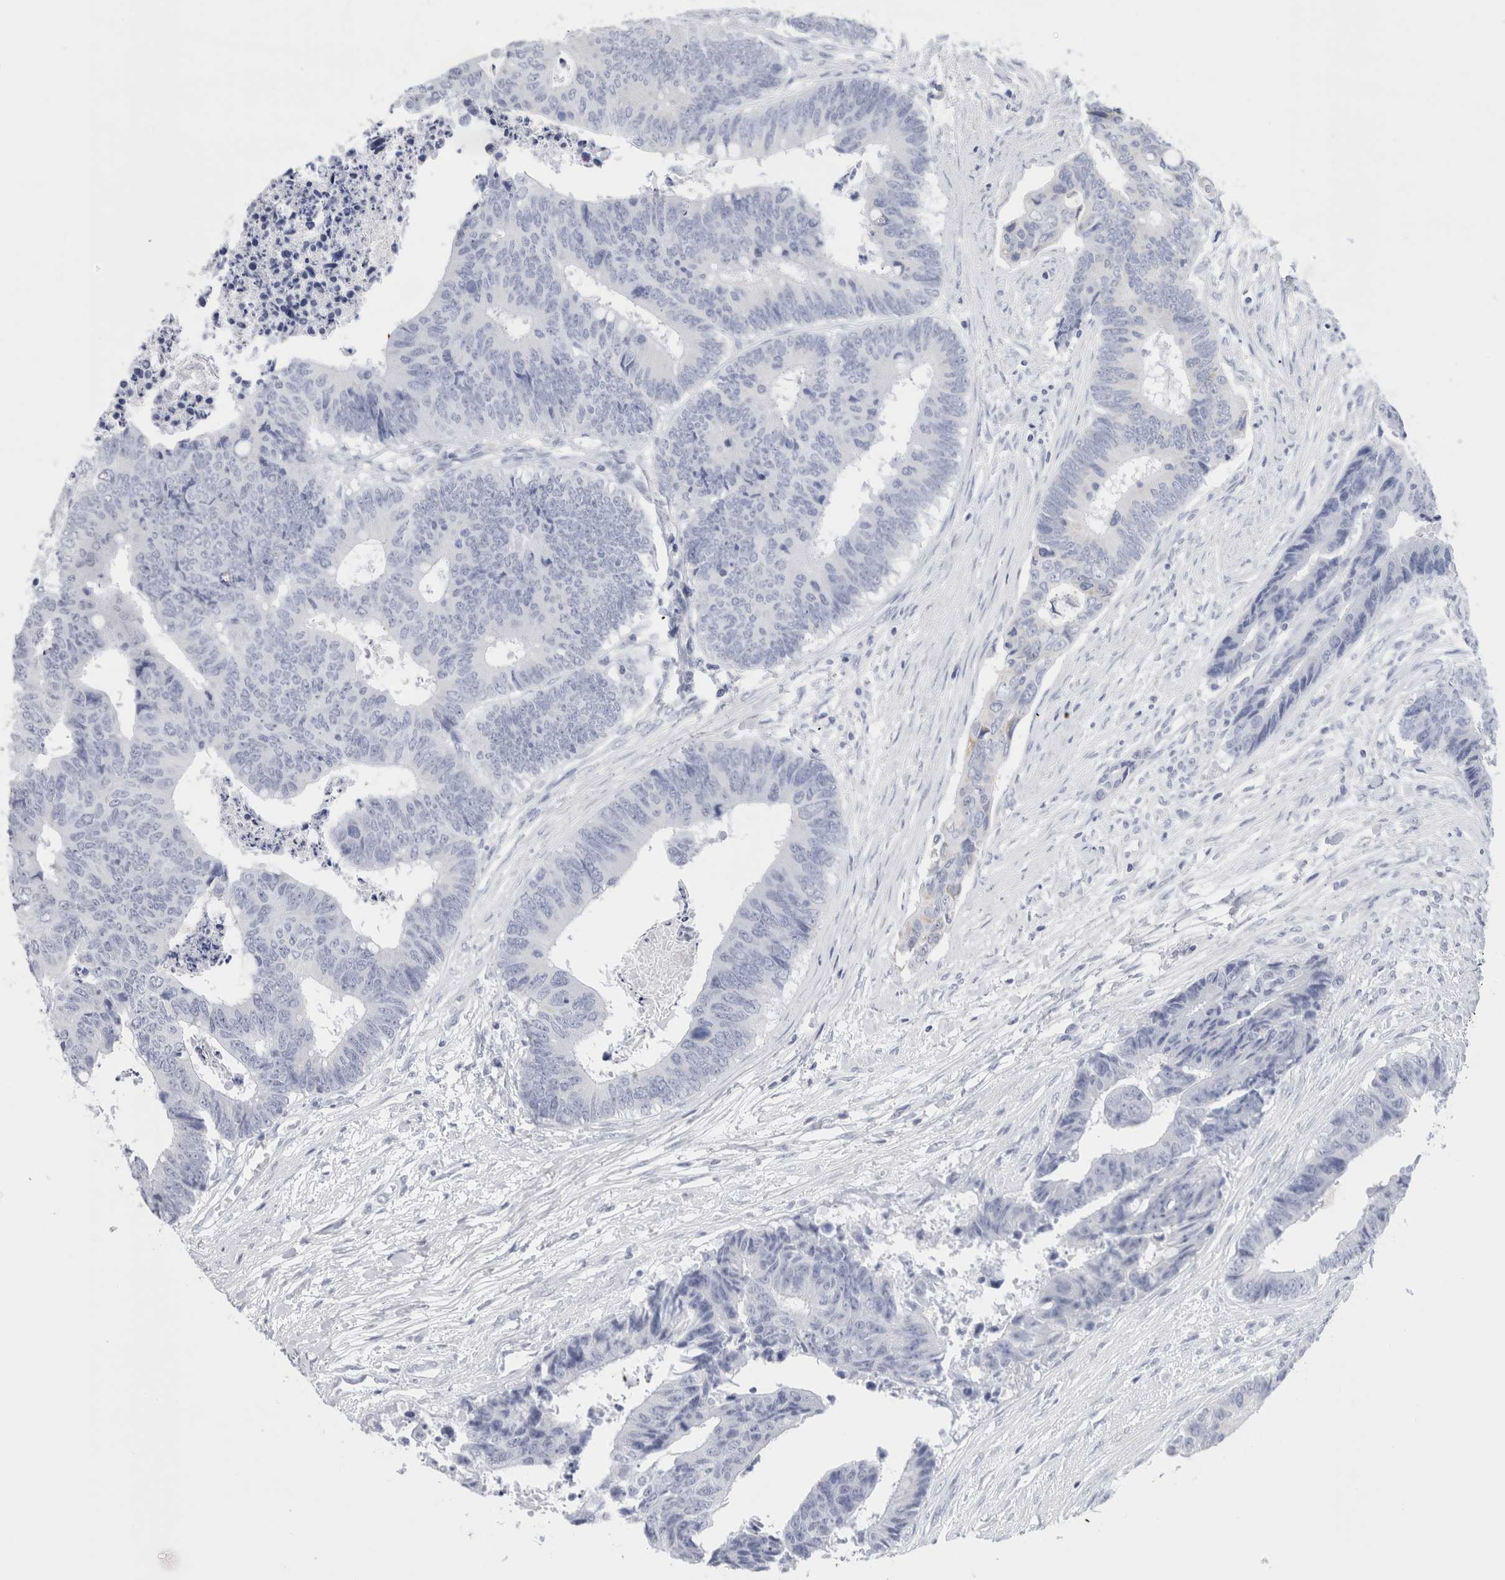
{"staining": {"intensity": "negative", "quantity": "none", "location": "none"}, "tissue": "colorectal cancer", "cell_type": "Tumor cells", "image_type": "cancer", "snomed": [{"axis": "morphology", "description": "Adenocarcinoma, NOS"}, {"axis": "topography", "description": "Rectum"}], "caption": "Tumor cells are negative for brown protein staining in colorectal cancer. Brightfield microscopy of IHC stained with DAB (brown) and hematoxylin (blue), captured at high magnification.", "gene": "ECHDC2", "patient": {"sex": "male", "age": 84}}